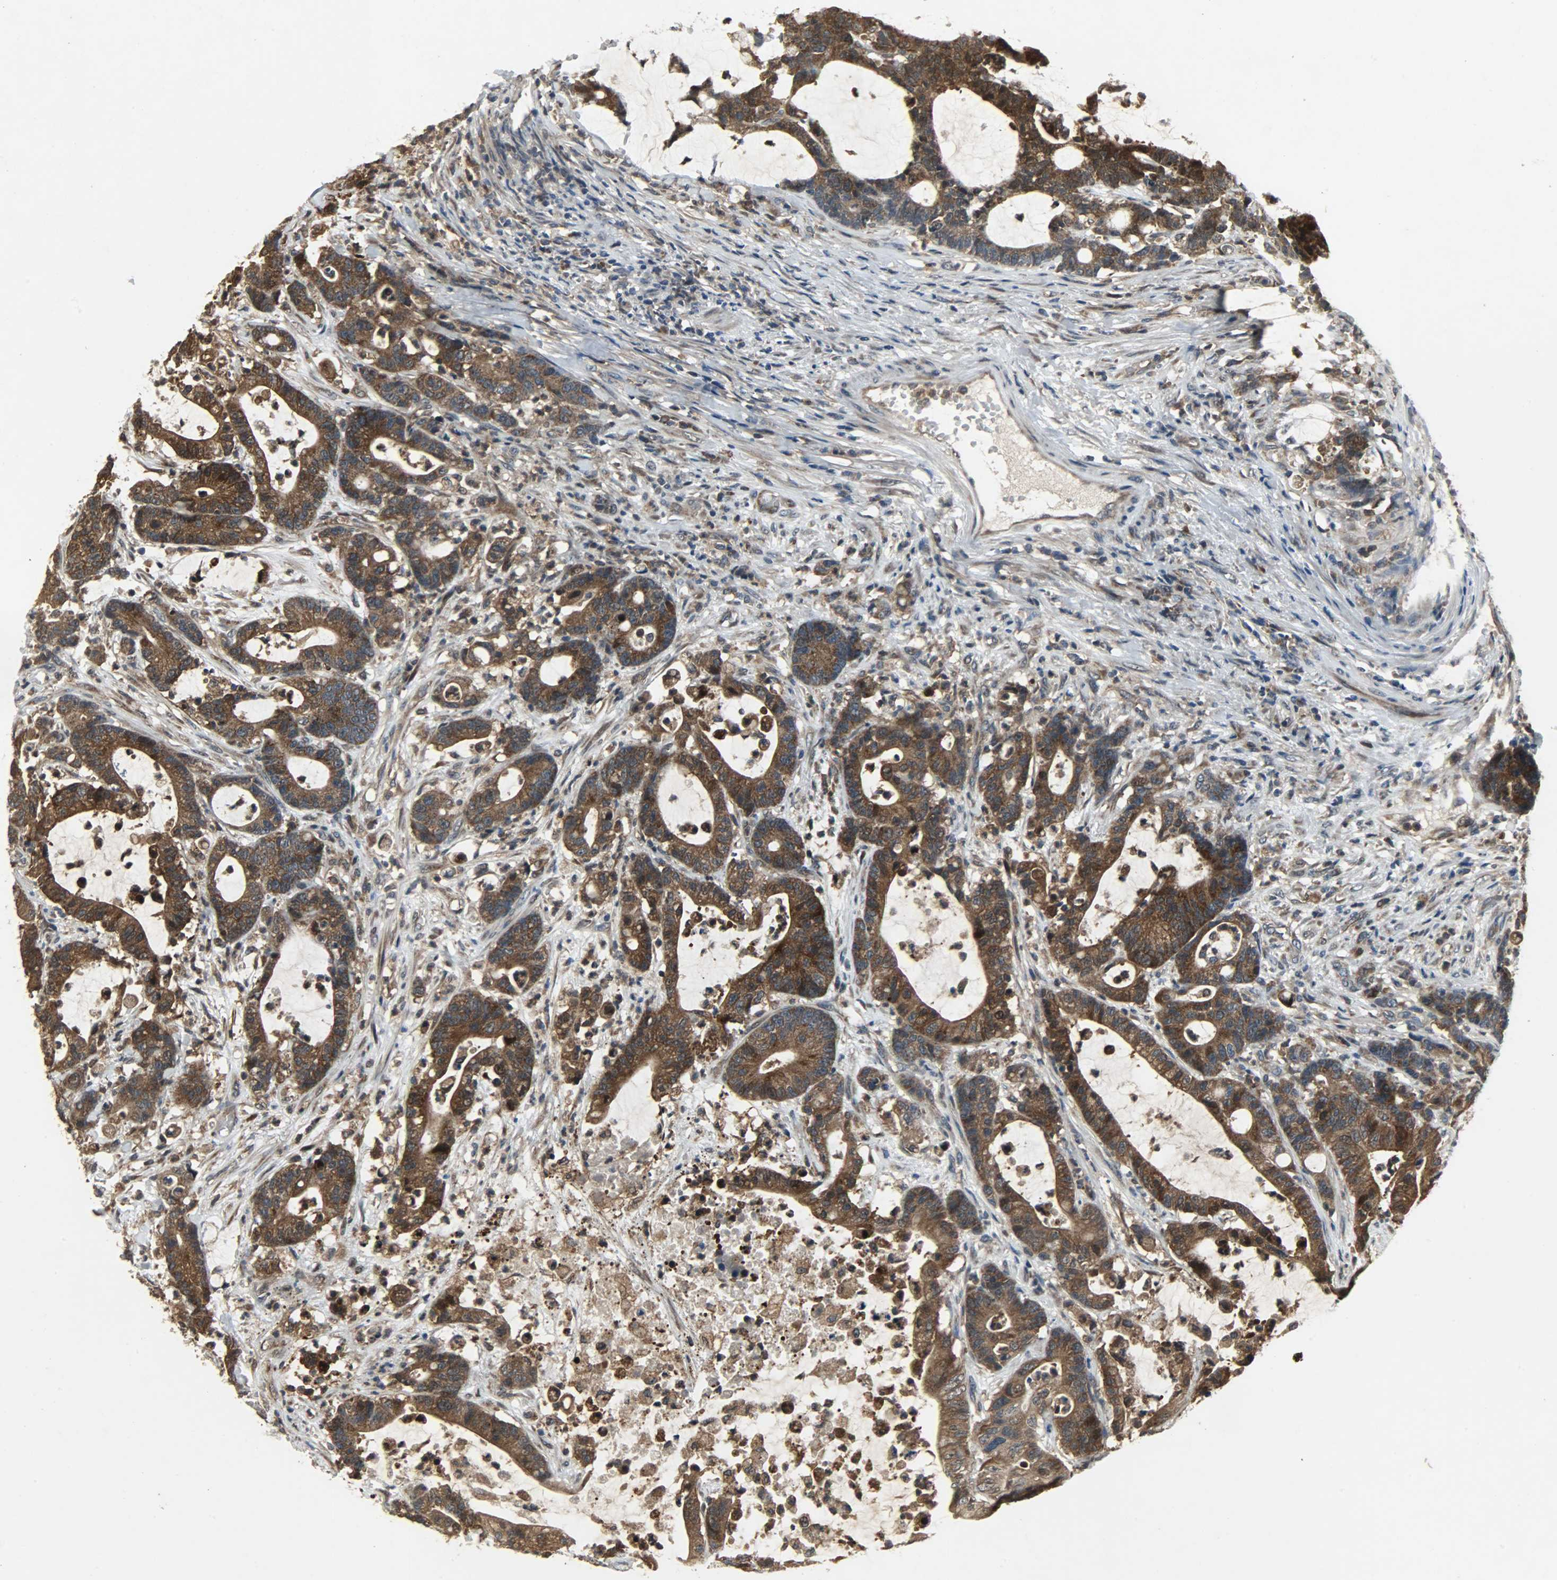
{"staining": {"intensity": "strong", "quantity": ">75%", "location": "cytoplasmic/membranous,nuclear"}, "tissue": "colorectal cancer", "cell_type": "Tumor cells", "image_type": "cancer", "snomed": [{"axis": "morphology", "description": "Adenocarcinoma, NOS"}, {"axis": "topography", "description": "Colon"}], "caption": "Tumor cells display high levels of strong cytoplasmic/membranous and nuclear staining in approximately >75% of cells in adenocarcinoma (colorectal).", "gene": "AMT", "patient": {"sex": "female", "age": 84}}